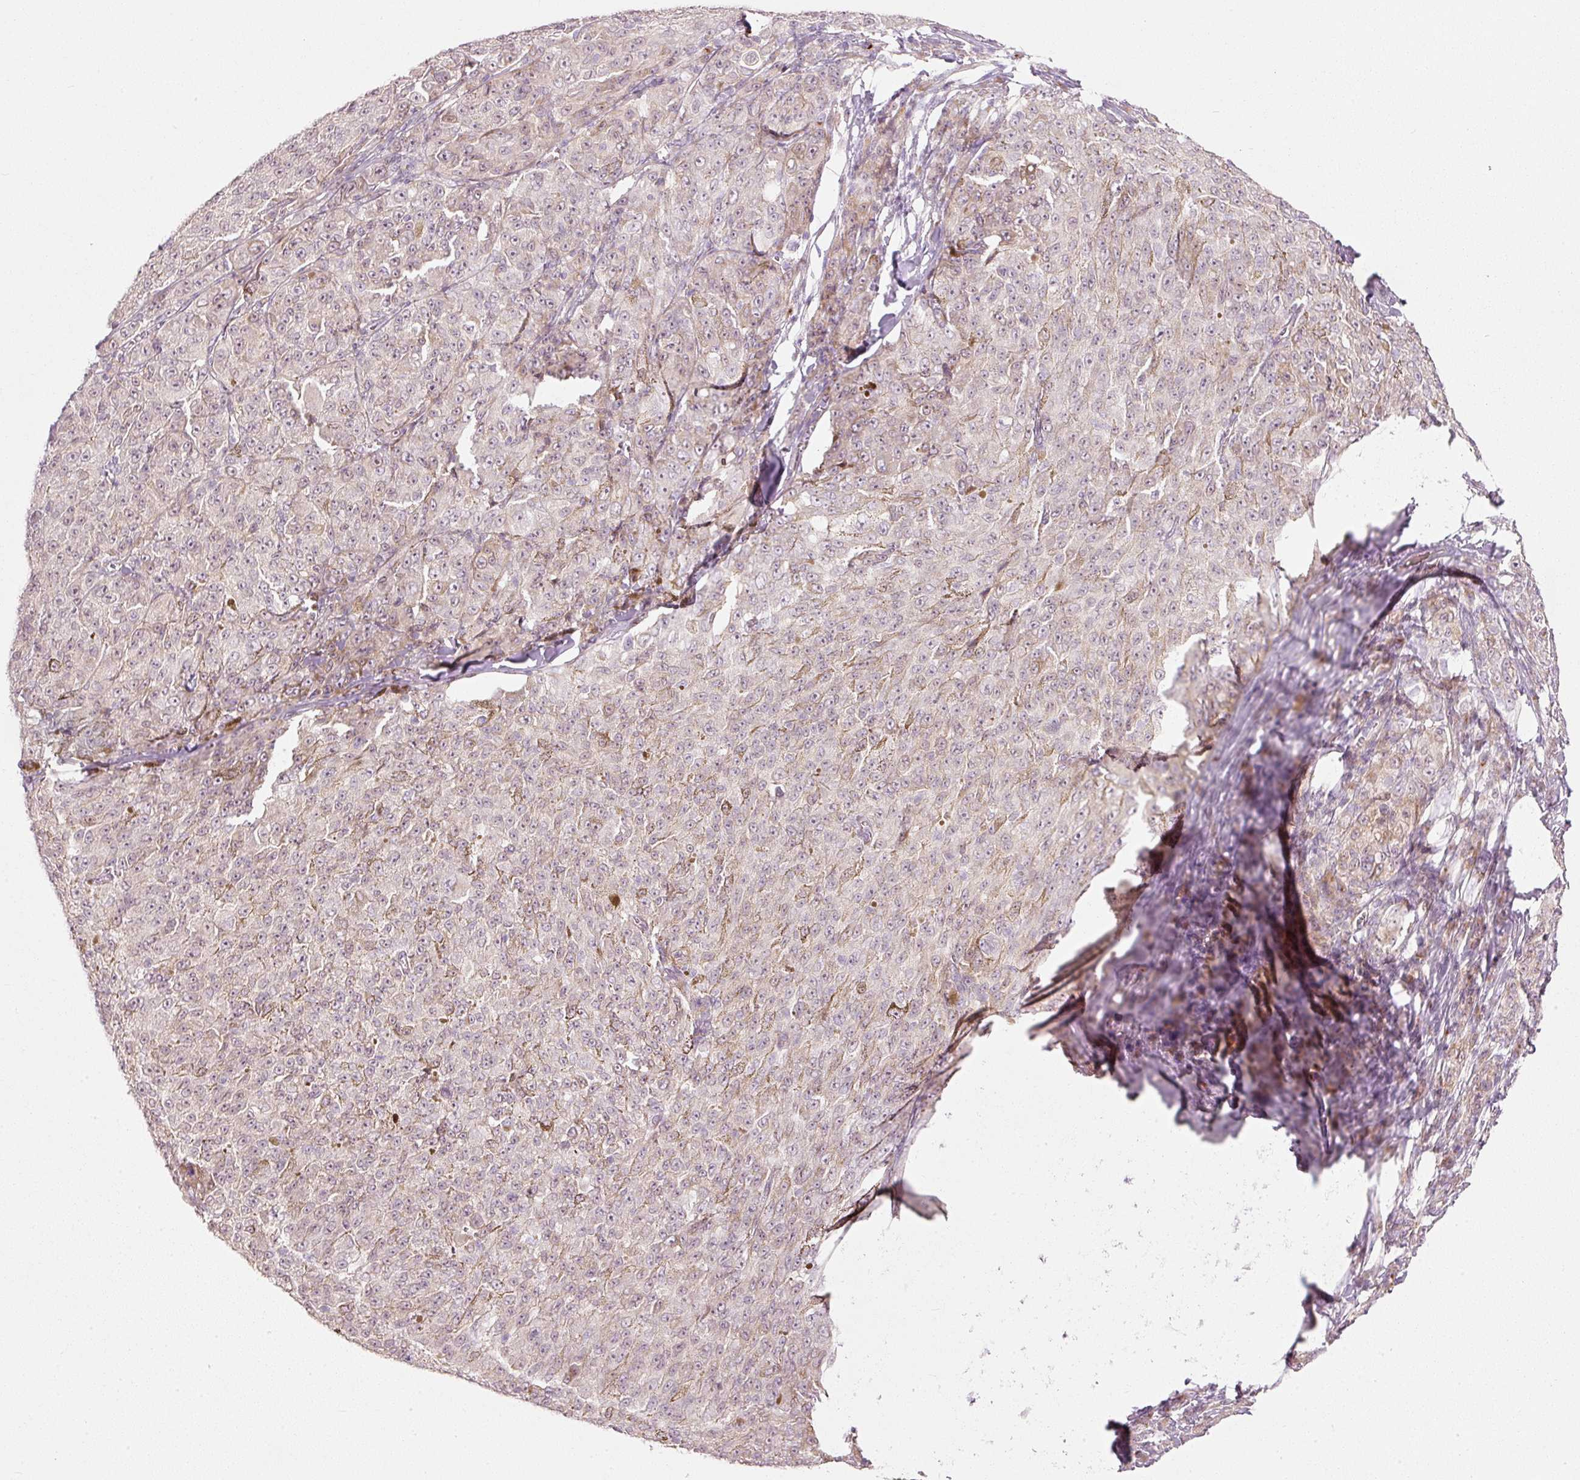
{"staining": {"intensity": "negative", "quantity": "none", "location": "none"}, "tissue": "melanoma", "cell_type": "Tumor cells", "image_type": "cancer", "snomed": [{"axis": "morphology", "description": "Malignant melanoma, NOS"}, {"axis": "topography", "description": "Skin"}], "caption": "This is an immunohistochemistry photomicrograph of malignant melanoma. There is no staining in tumor cells.", "gene": "SLC20A1", "patient": {"sex": "female", "age": 52}}